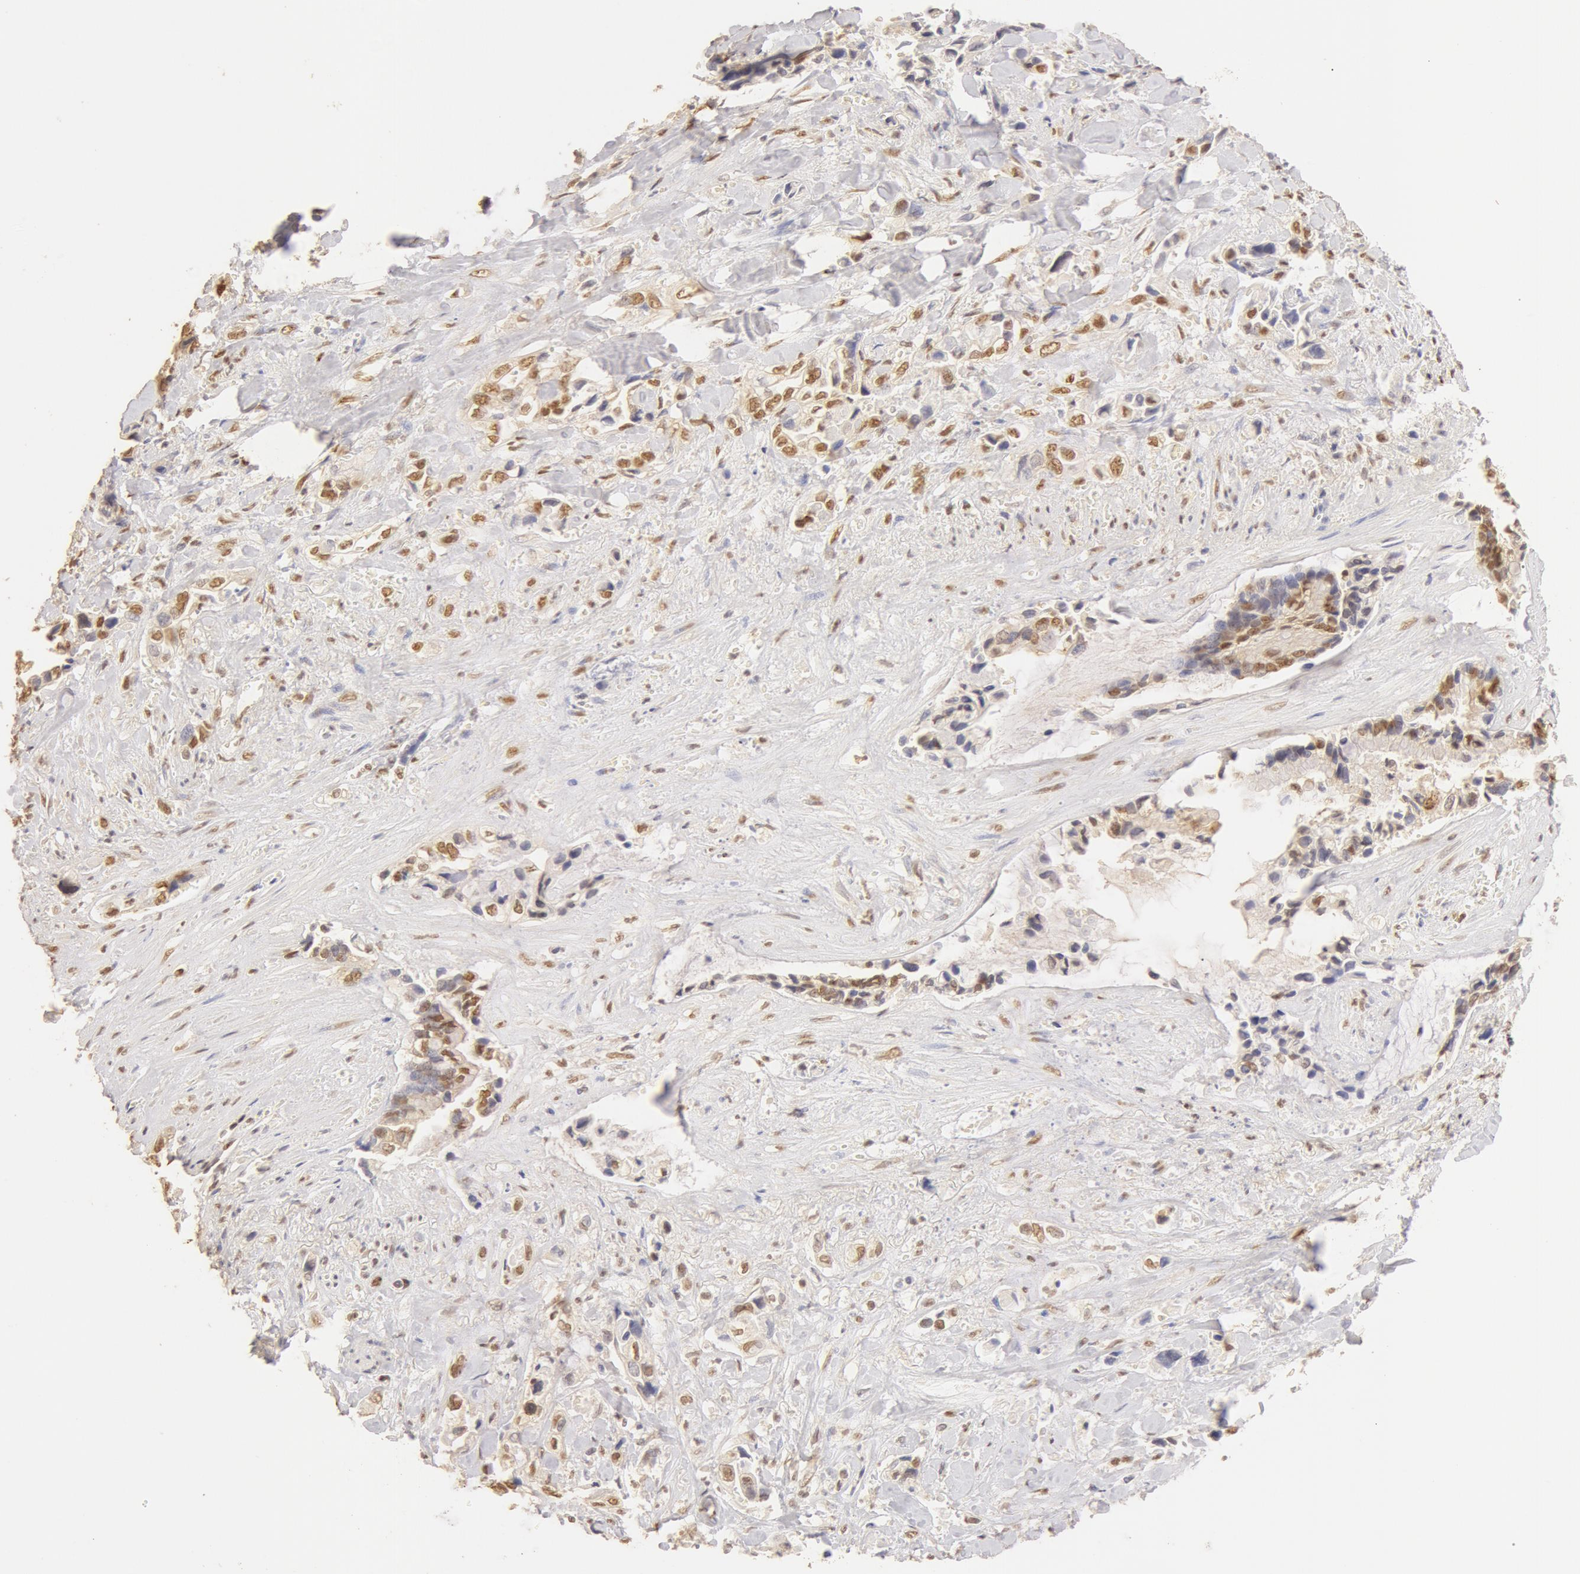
{"staining": {"intensity": "moderate", "quantity": ">75%", "location": "cytoplasmic/membranous,nuclear"}, "tissue": "pancreatic cancer", "cell_type": "Tumor cells", "image_type": "cancer", "snomed": [{"axis": "morphology", "description": "Adenocarcinoma, NOS"}, {"axis": "topography", "description": "Pancreas"}], "caption": "Approximately >75% of tumor cells in adenocarcinoma (pancreatic) reveal moderate cytoplasmic/membranous and nuclear protein positivity as visualized by brown immunohistochemical staining.", "gene": "SNRNP70", "patient": {"sex": "male", "age": 69}}